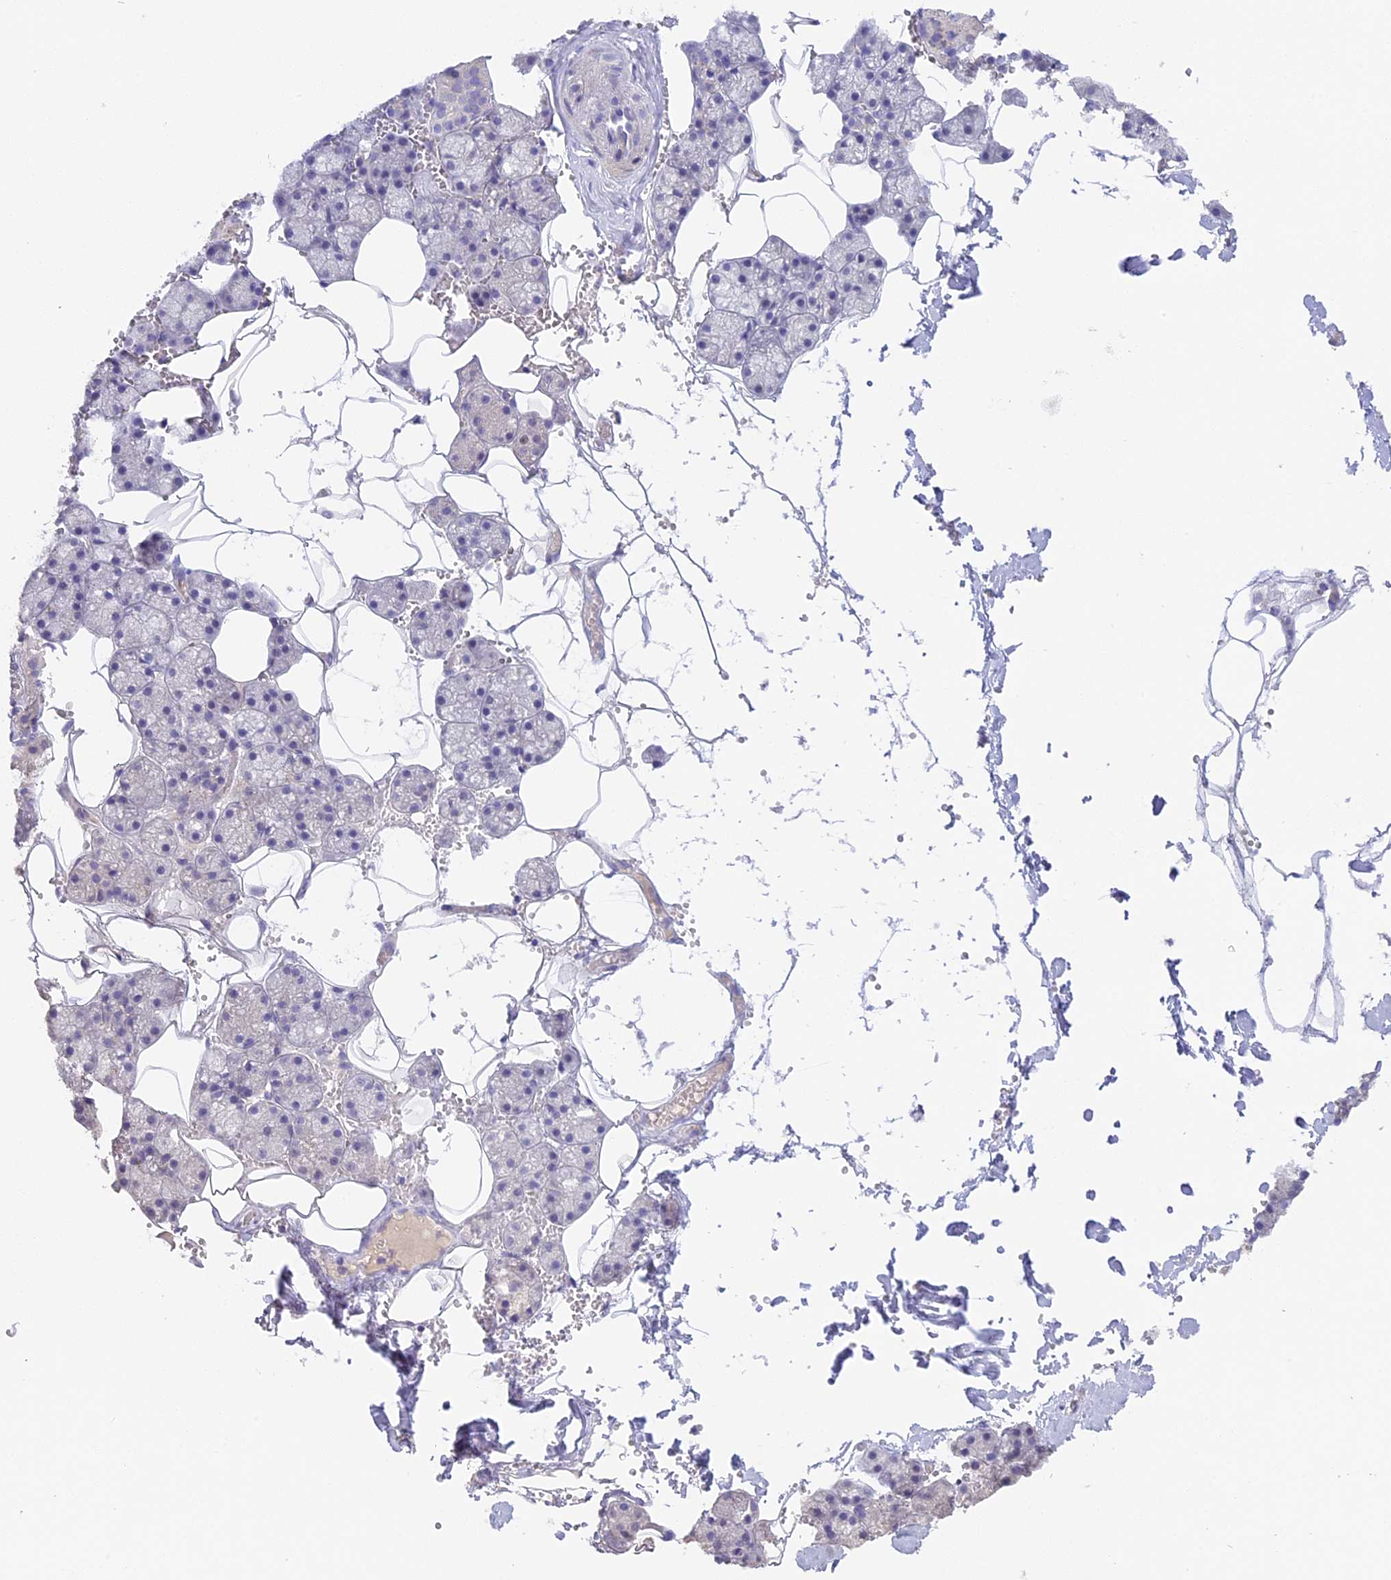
{"staining": {"intensity": "moderate", "quantity": "<25%", "location": "cytoplasmic/membranous"}, "tissue": "salivary gland", "cell_type": "Glandular cells", "image_type": "normal", "snomed": [{"axis": "morphology", "description": "Normal tissue, NOS"}, {"axis": "topography", "description": "Salivary gland"}], "caption": "Glandular cells exhibit low levels of moderate cytoplasmic/membranous staining in about <25% of cells in normal salivary gland.", "gene": "RAD51", "patient": {"sex": "male", "age": 62}}